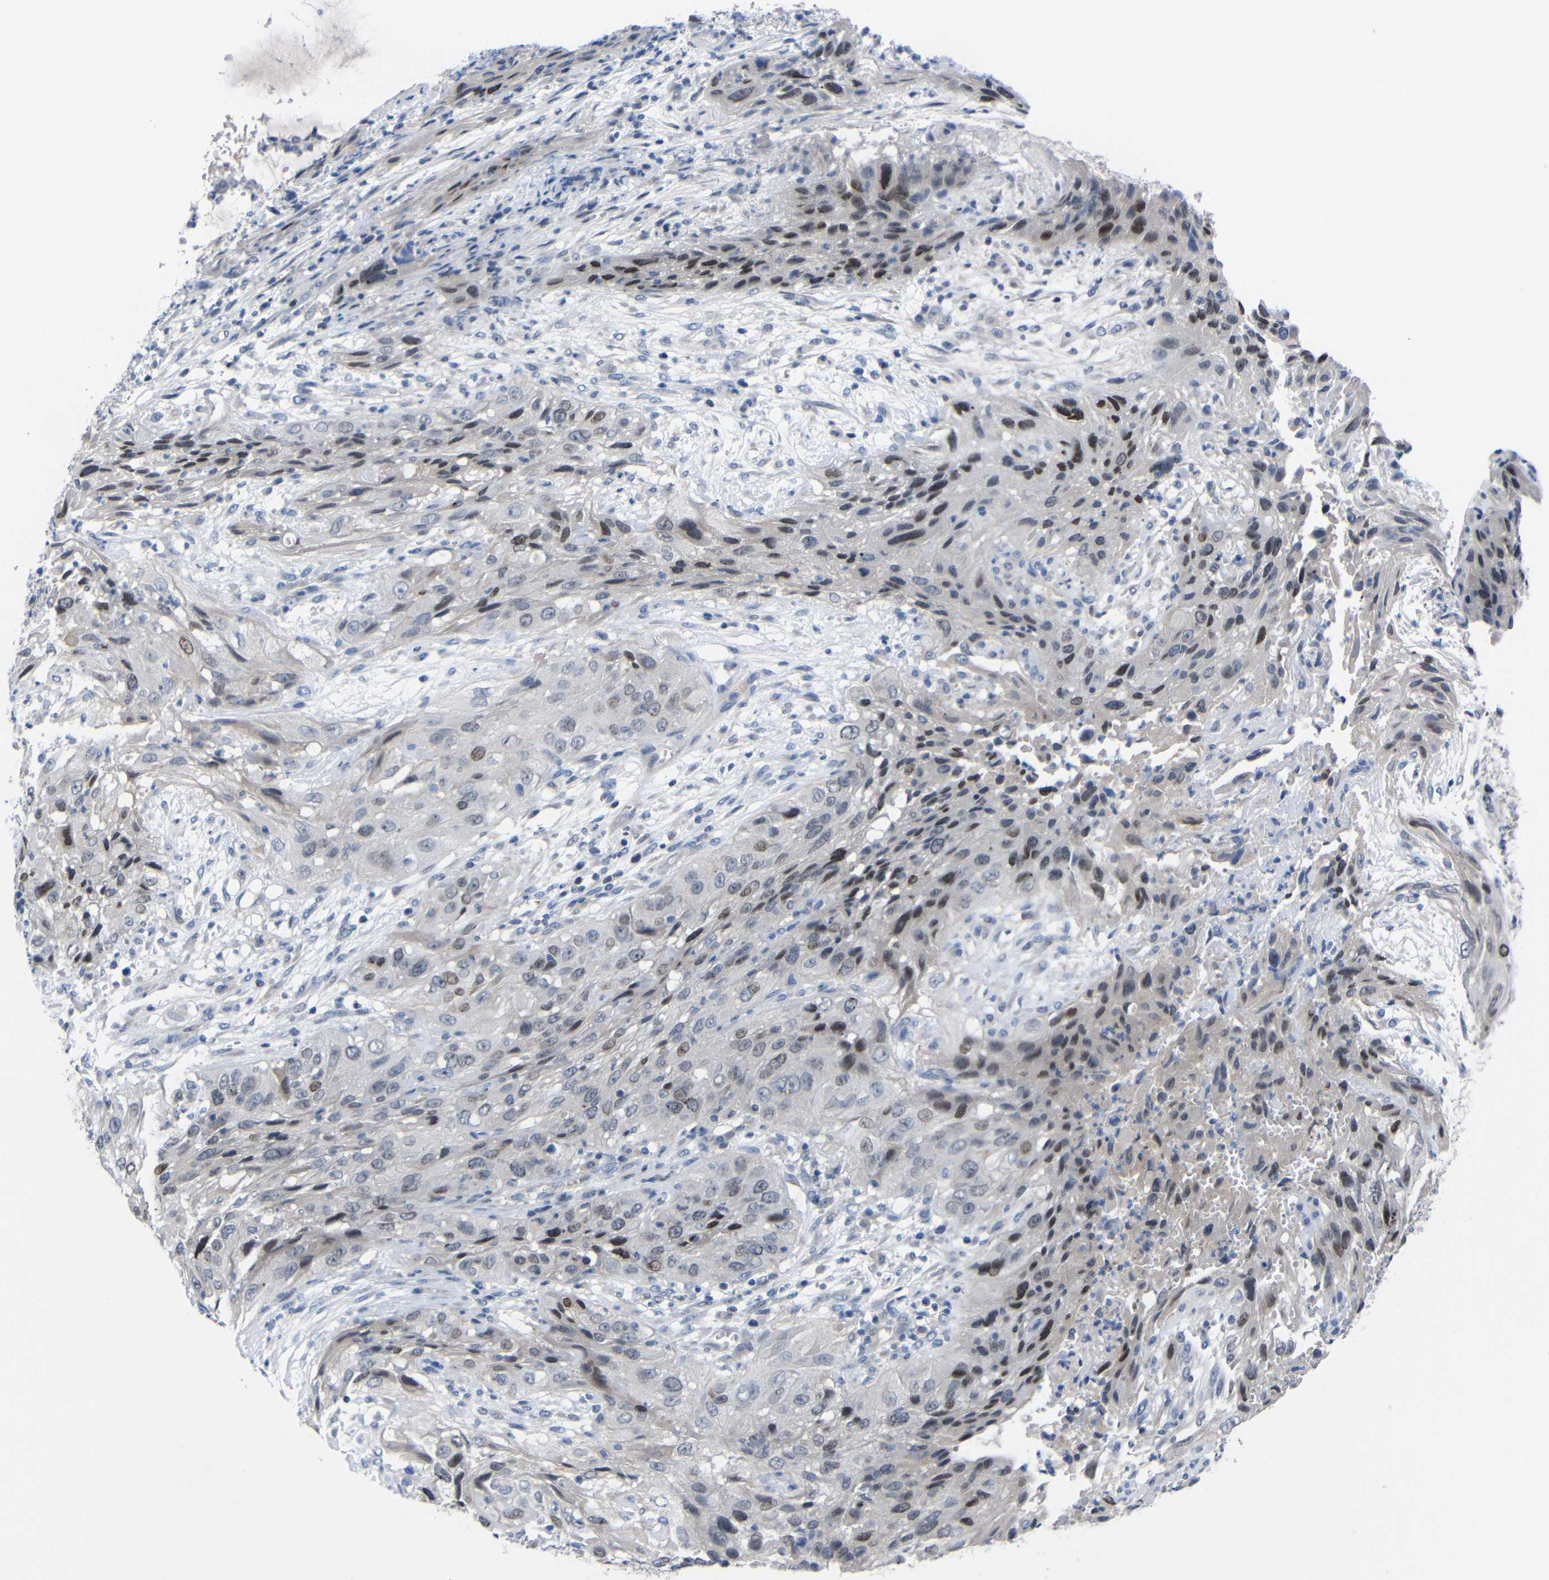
{"staining": {"intensity": "moderate", "quantity": "25%-75%", "location": "nuclear"}, "tissue": "cervical cancer", "cell_type": "Tumor cells", "image_type": "cancer", "snomed": [{"axis": "morphology", "description": "Squamous cell carcinoma, NOS"}, {"axis": "topography", "description": "Cervix"}], "caption": "Cervical squamous cell carcinoma stained with DAB (3,3'-diaminobenzidine) immunohistochemistry (IHC) exhibits medium levels of moderate nuclear staining in about 25%-75% of tumor cells. The staining was performed using DAB, with brown indicating positive protein expression. Nuclei are stained blue with hematoxylin.", "gene": "CMTM1", "patient": {"sex": "female", "age": 32}}